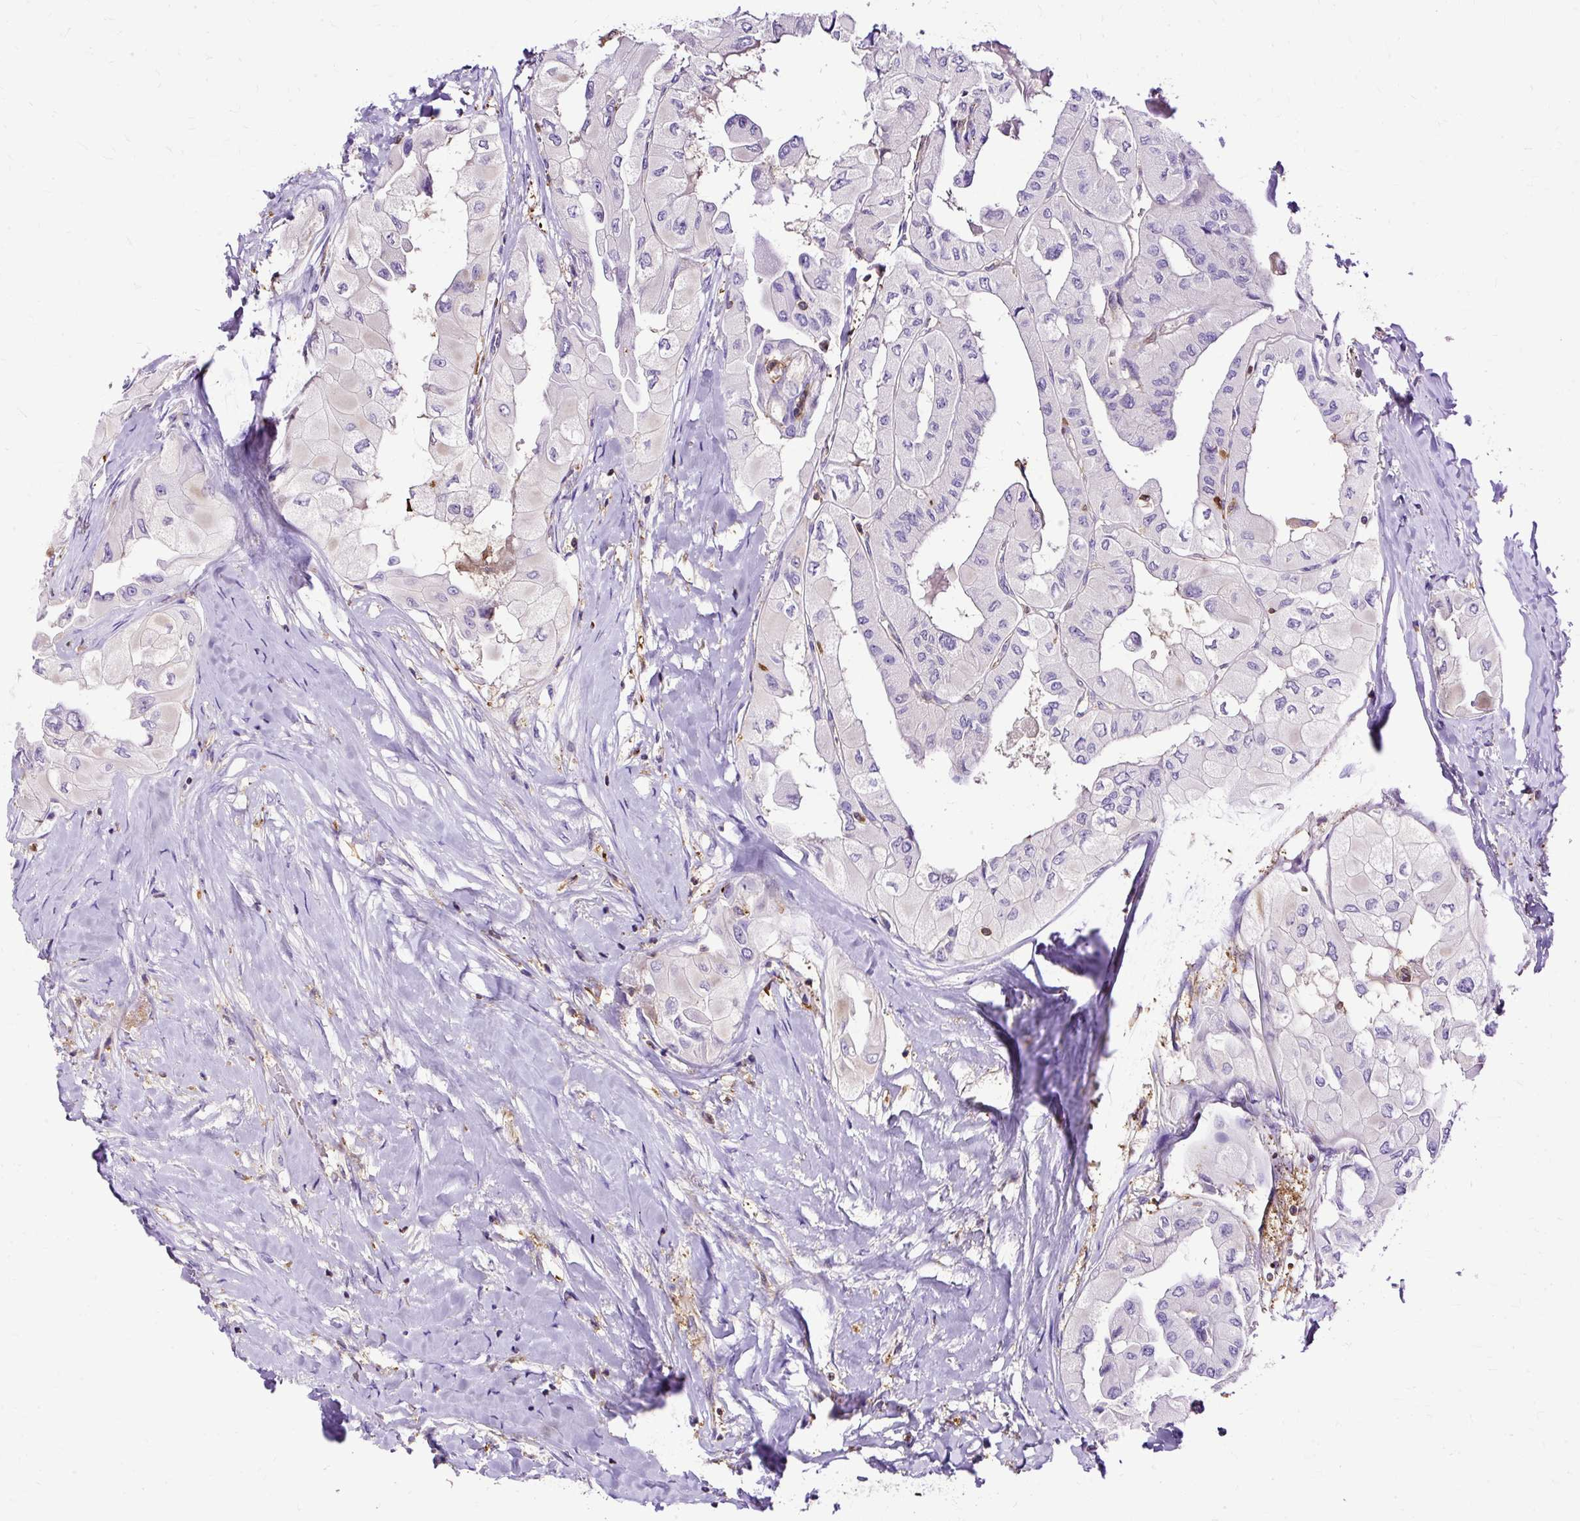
{"staining": {"intensity": "negative", "quantity": "none", "location": "none"}, "tissue": "thyroid cancer", "cell_type": "Tumor cells", "image_type": "cancer", "snomed": [{"axis": "morphology", "description": "Normal tissue, NOS"}, {"axis": "morphology", "description": "Papillary adenocarcinoma, NOS"}, {"axis": "topography", "description": "Thyroid gland"}], "caption": "Tumor cells are negative for protein expression in human thyroid cancer (papillary adenocarcinoma). (Brightfield microscopy of DAB immunohistochemistry (IHC) at high magnification).", "gene": "TWF2", "patient": {"sex": "female", "age": 59}}